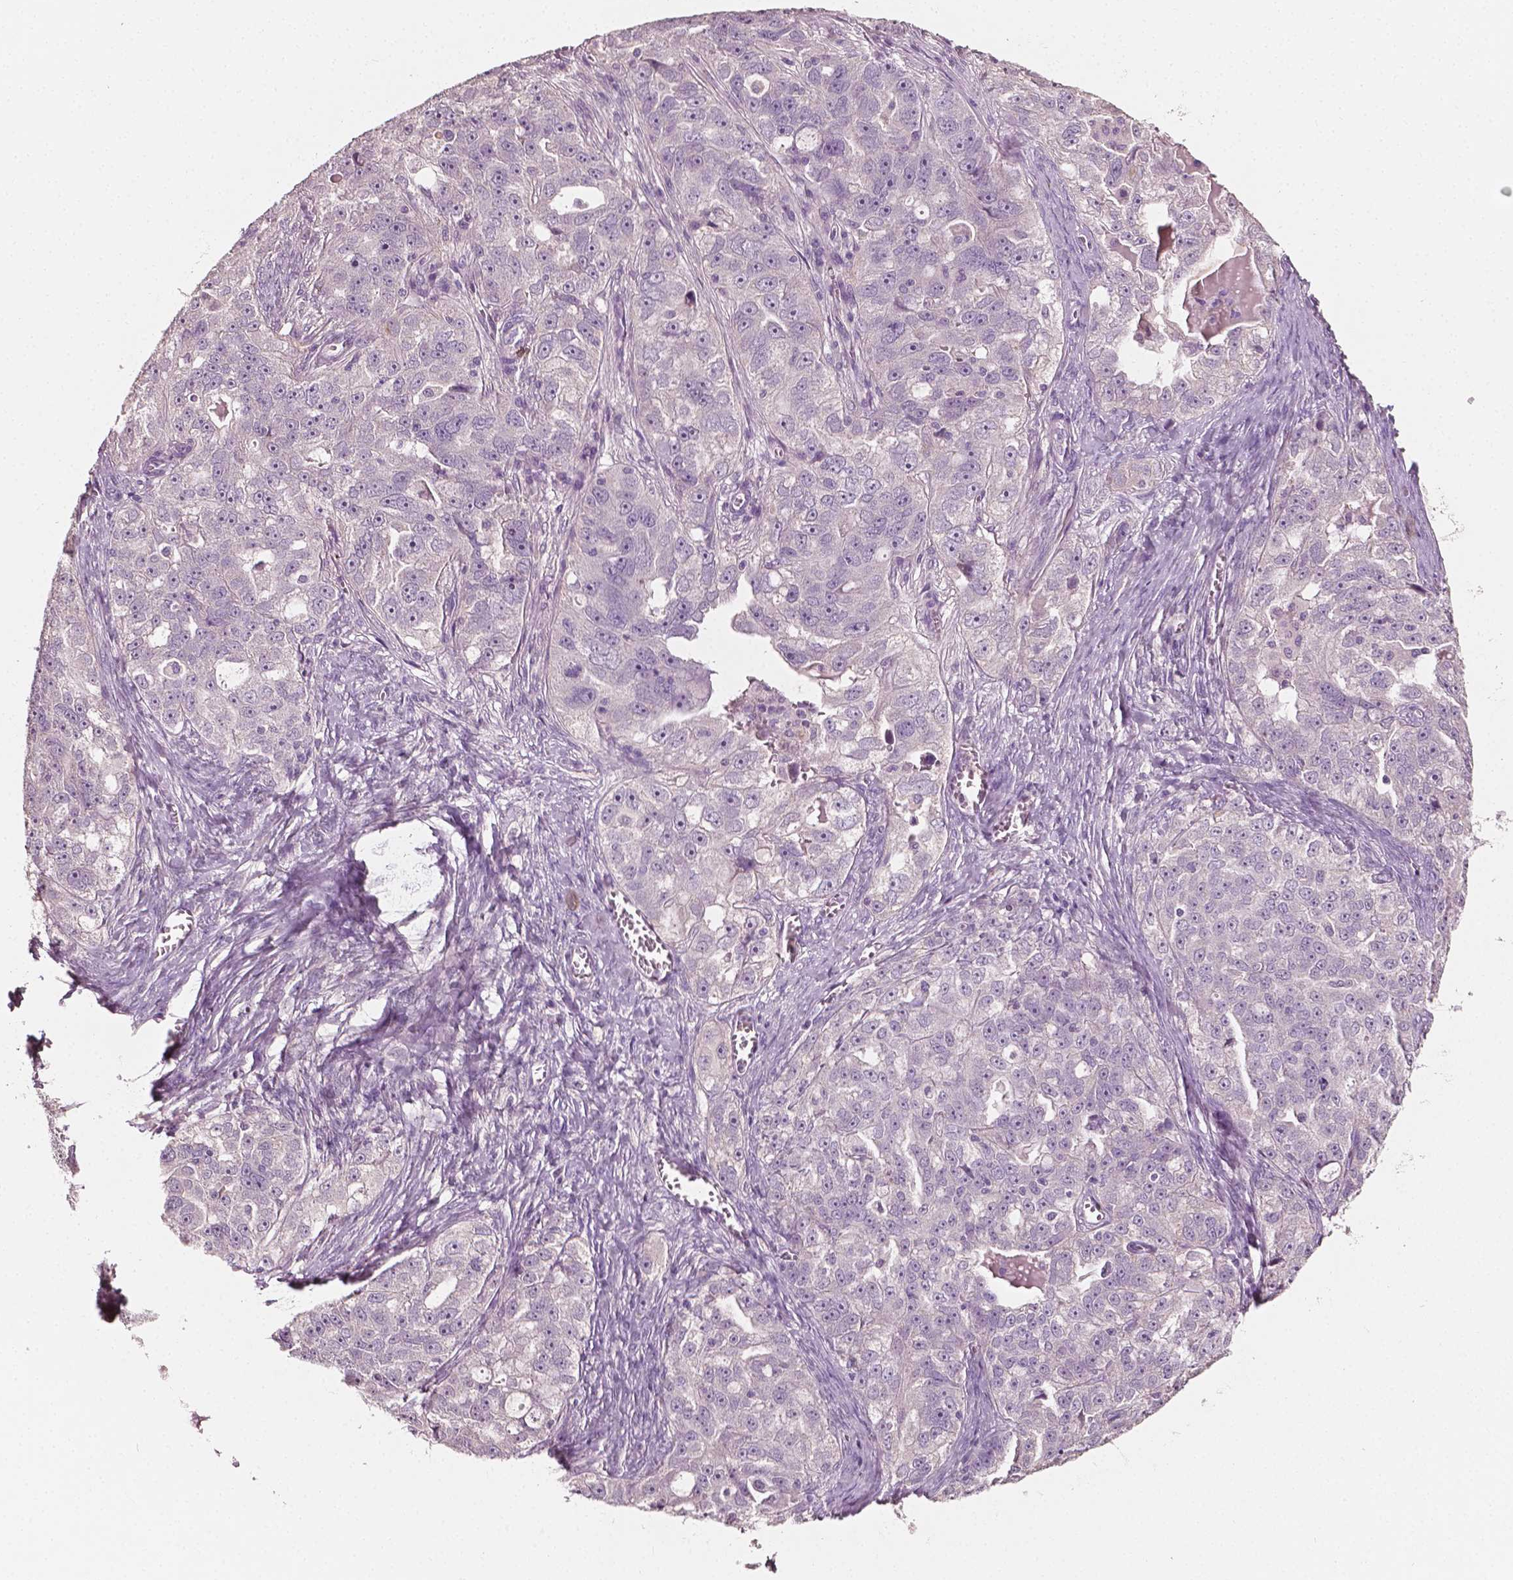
{"staining": {"intensity": "negative", "quantity": "none", "location": "none"}, "tissue": "ovarian cancer", "cell_type": "Tumor cells", "image_type": "cancer", "snomed": [{"axis": "morphology", "description": "Cystadenocarcinoma, serous, NOS"}, {"axis": "topography", "description": "Ovary"}], "caption": "This is an immunohistochemistry image of human ovarian serous cystadenocarcinoma. There is no expression in tumor cells.", "gene": "PLA2R1", "patient": {"sex": "female", "age": 51}}